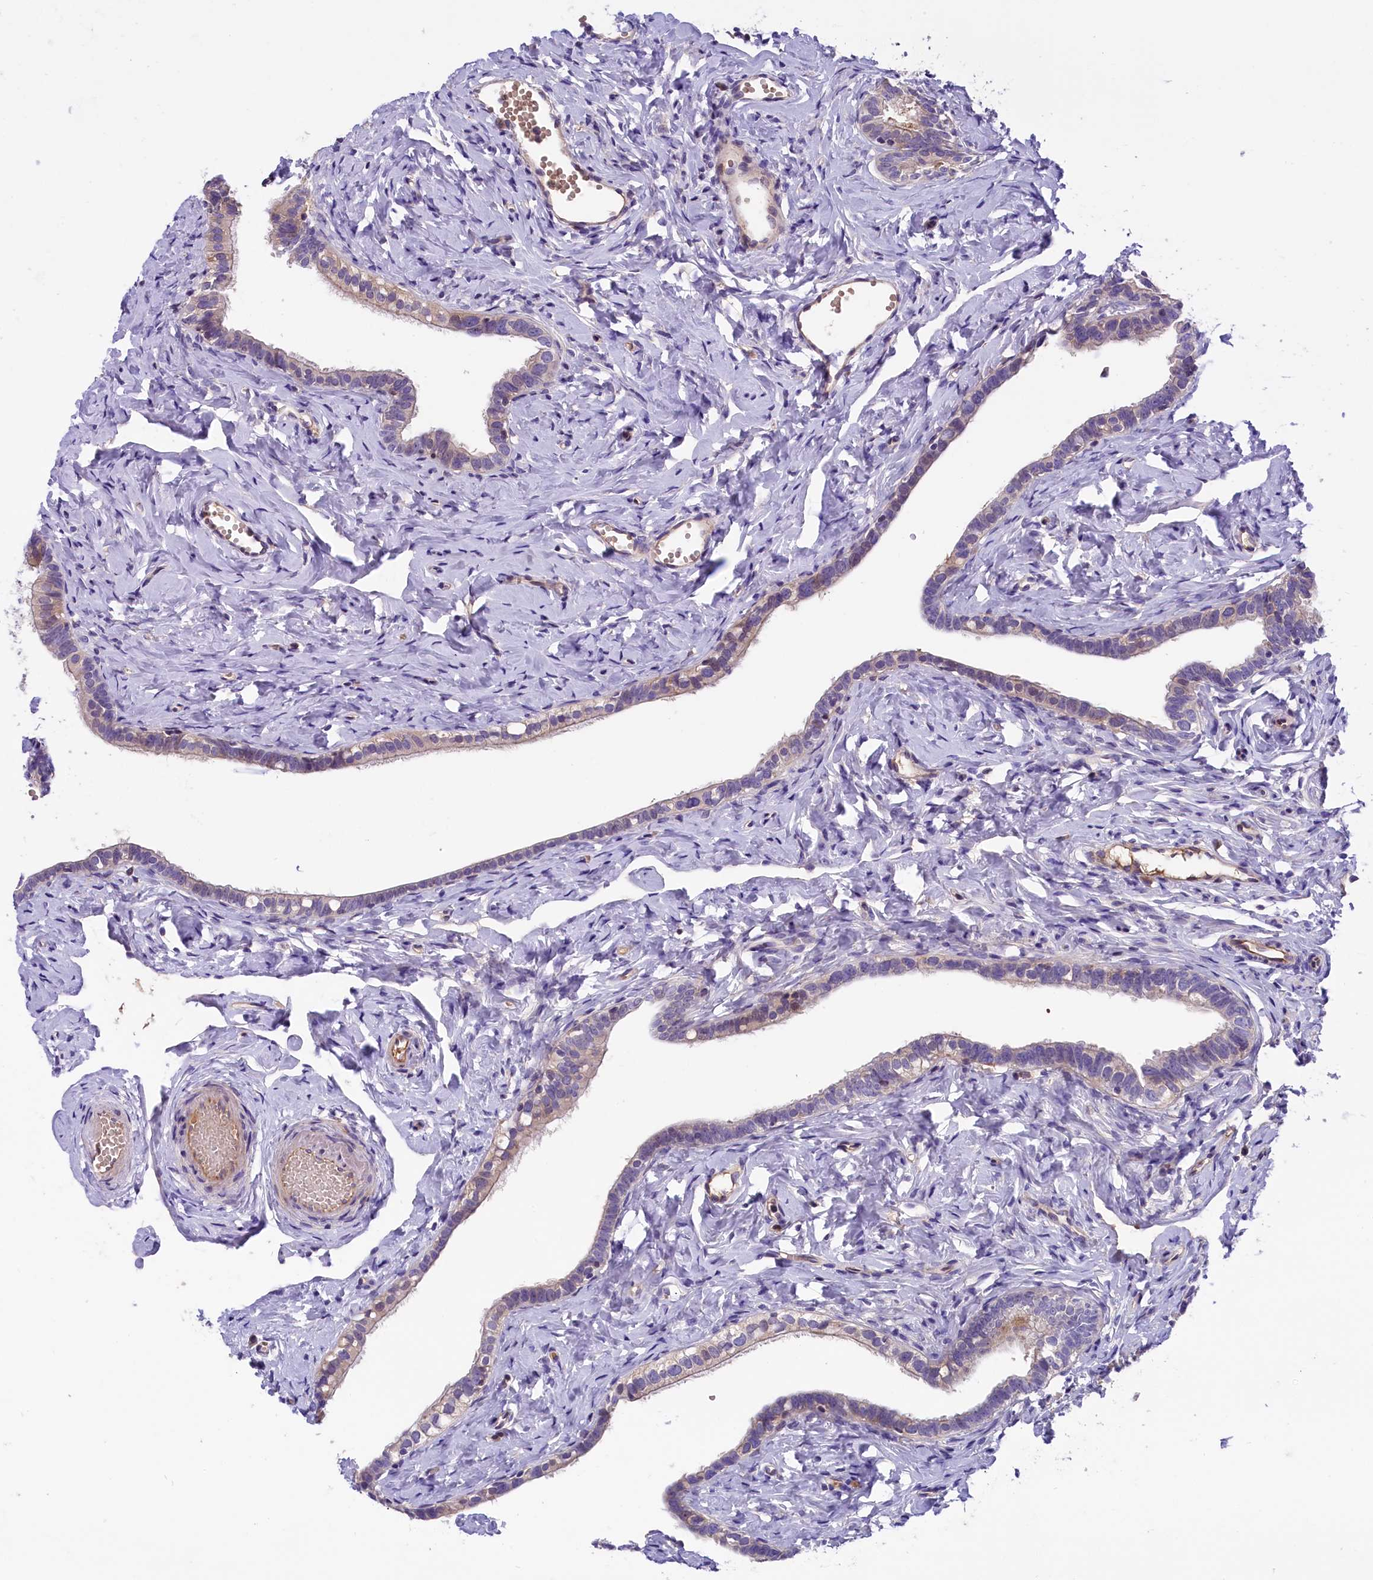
{"staining": {"intensity": "weak", "quantity": "<25%", "location": "cytoplasmic/membranous"}, "tissue": "fallopian tube", "cell_type": "Glandular cells", "image_type": "normal", "snomed": [{"axis": "morphology", "description": "Normal tissue, NOS"}, {"axis": "topography", "description": "Fallopian tube"}], "caption": "The histopathology image shows no staining of glandular cells in unremarkable fallopian tube. (Immunohistochemistry (ihc), brightfield microscopy, high magnification).", "gene": "CCDC32", "patient": {"sex": "female", "age": 66}}